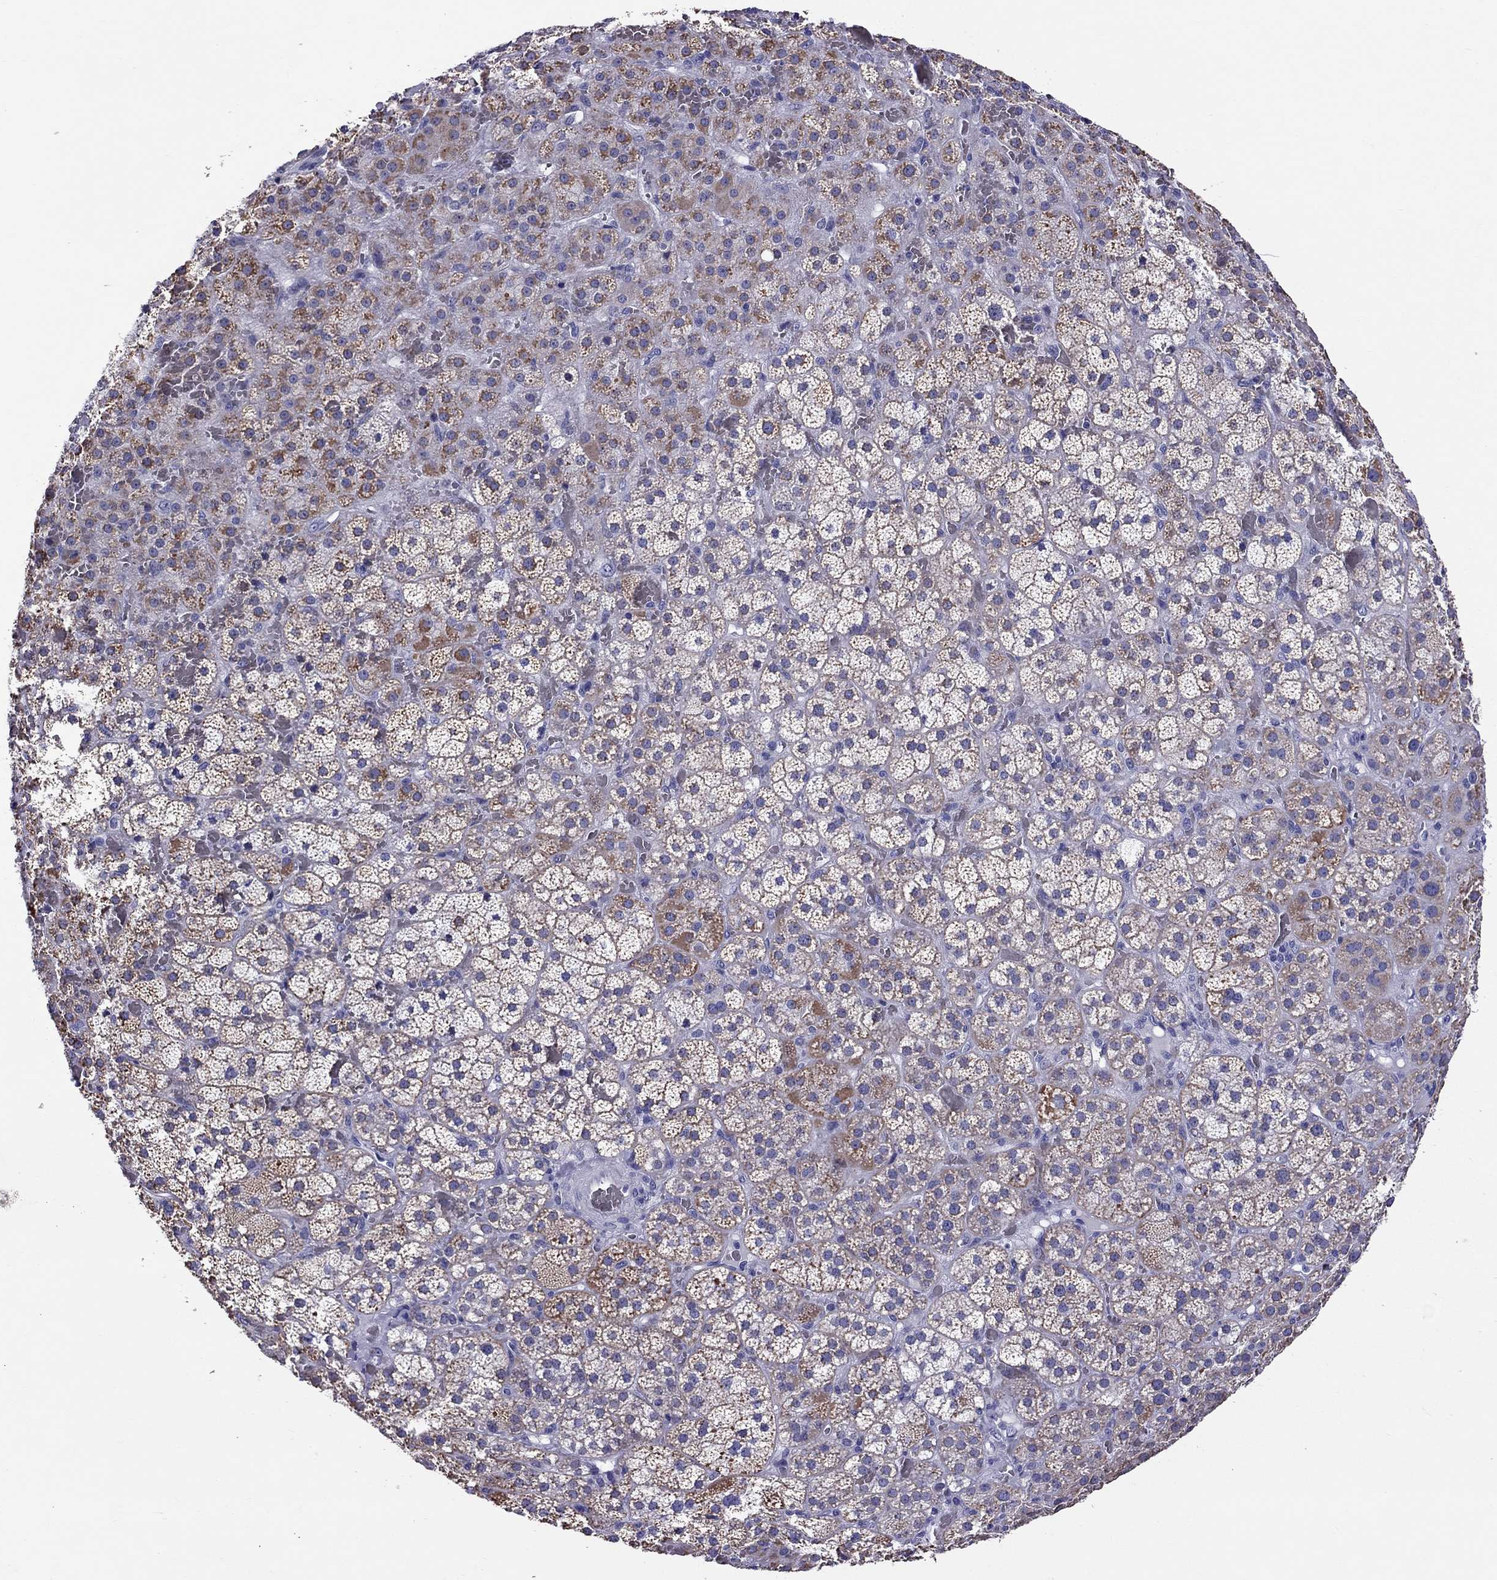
{"staining": {"intensity": "moderate", "quantity": "25%-75%", "location": "cytoplasmic/membranous"}, "tissue": "adrenal gland", "cell_type": "Glandular cells", "image_type": "normal", "snomed": [{"axis": "morphology", "description": "Normal tissue, NOS"}, {"axis": "topography", "description": "Adrenal gland"}], "caption": "Immunohistochemistry of unremarkable human adrenal gland demonstrates medium levels of moderate cytoplasmic/membranous staining in approximately 25%-75% of glandular cells.", "gene": "TTLL13", "patient": {"sex": "male", "age": 57}}